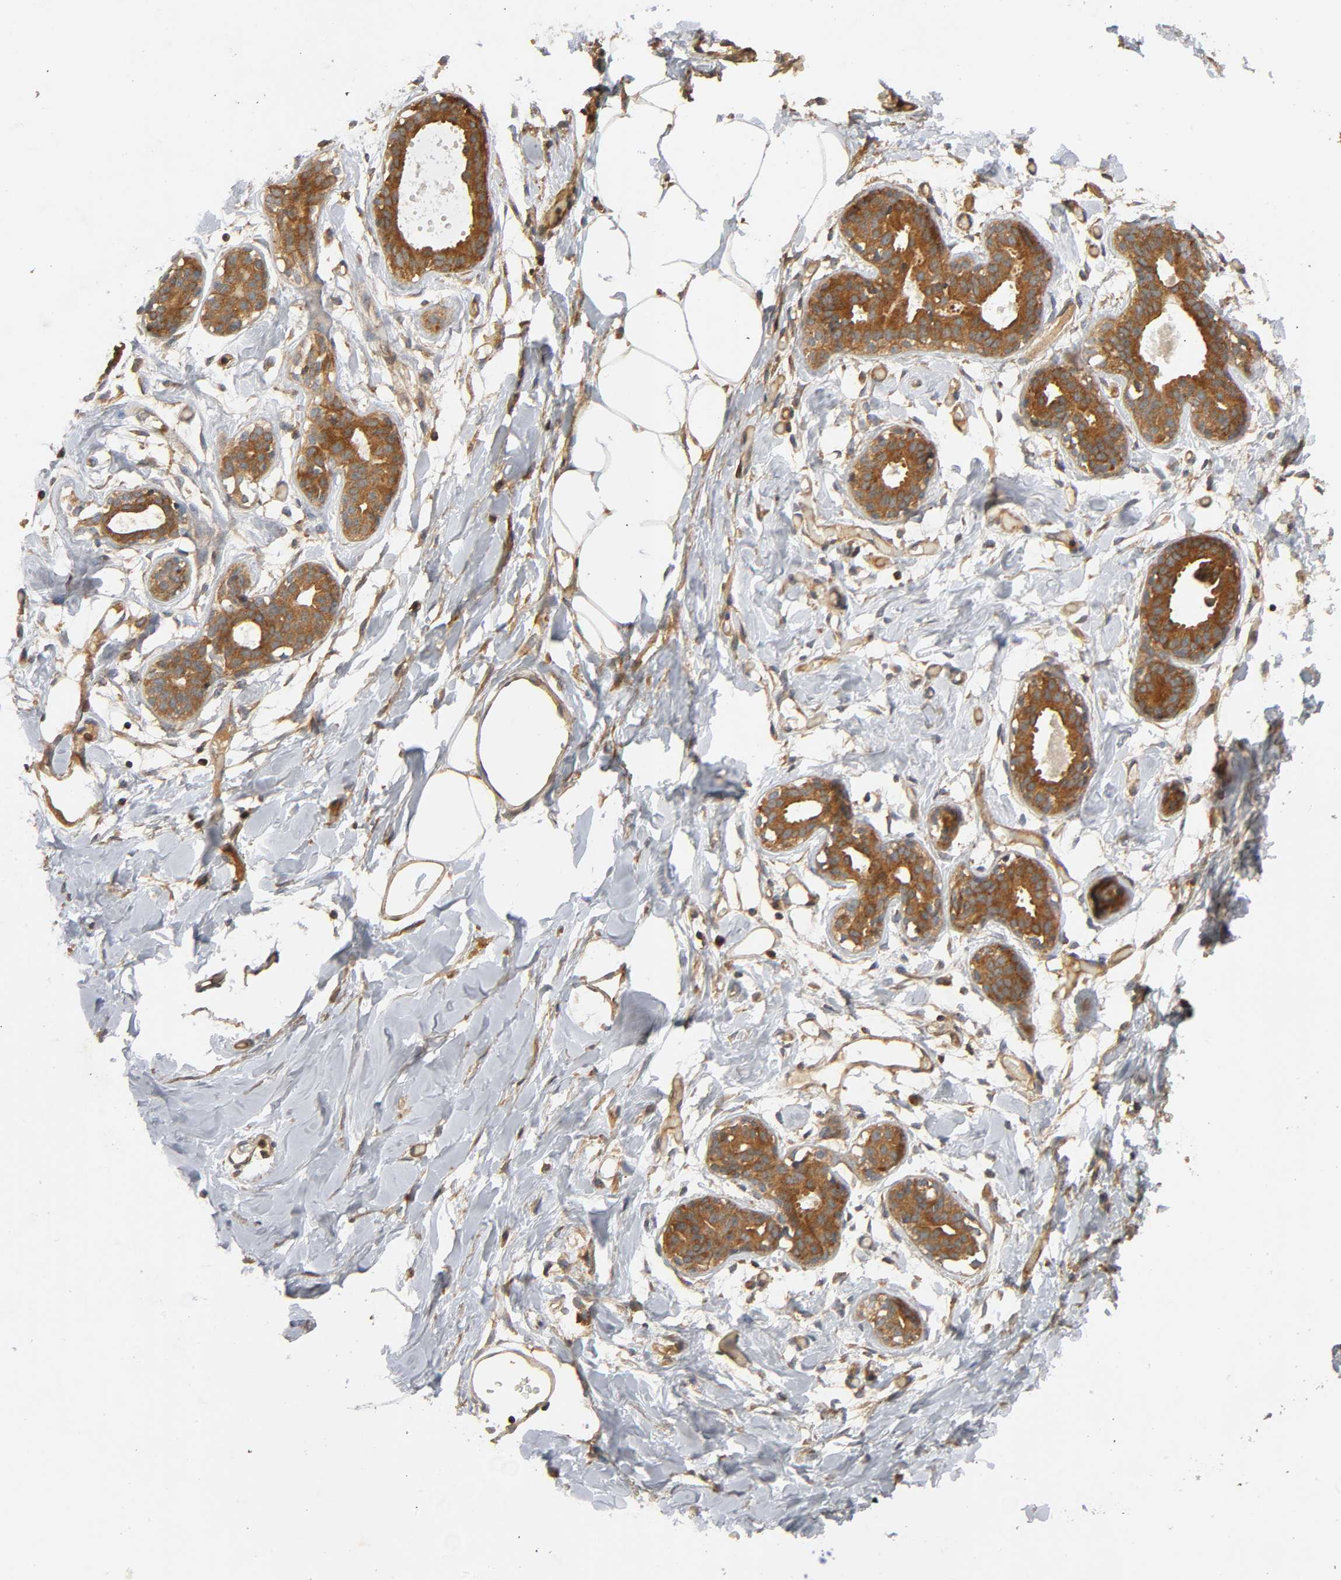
{"staining": {"intensity": "moderate", "quantity": ">75%", "location": "cytoplasmic/membranous"}, "tissue": "breast", "cell_type": "Adipocytes", "image_type": "normal", "snomed": [{"axis": "morphology", "description": "Normal tissue, NOS"}, {"axis": "topography", "description": "Breast"}, {"axis": "topography", "description": "Adipose tissue"}], "caption": "The image displays immunohistochemical staining of normal breast. There is moderate cytoplasmic/membranous staining is appreciated in approximately >75% of adipocytes. (IHC, brightfield microscopy, high magnification).", "gene": "IKBKB", "patient": {"sex": "female", "age": 25}}